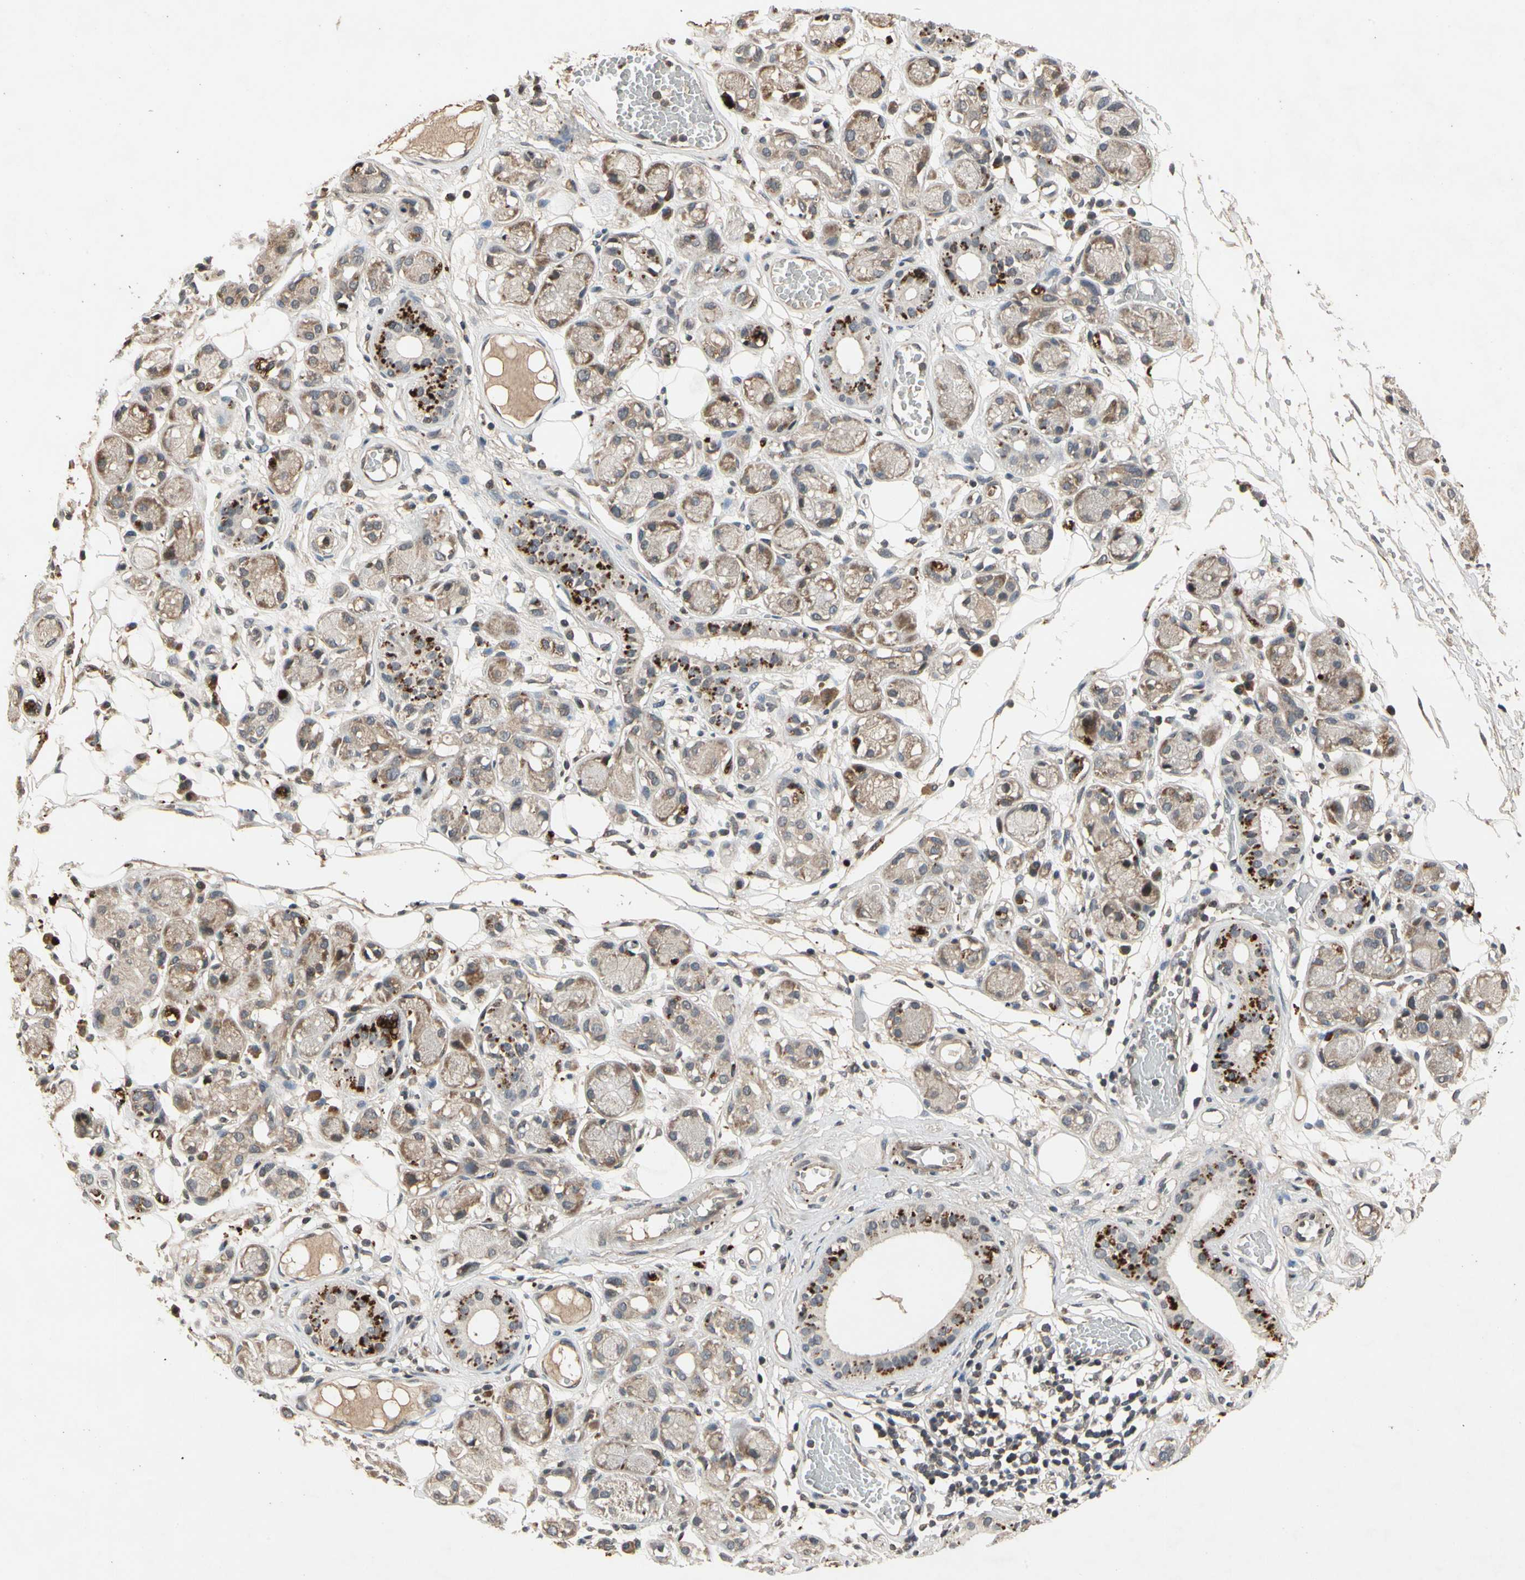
{"staining": {"intensity": "moderate", "quantity": "25%-75%", "location": "cytoplasmic/membranous"}, "tissue": "adipose tissue", "cell_type": "Adipocytes", "image_type": "normal", "snomed": [{"axis": "morphology", "description": "Normal tissue, NOS"}, {"axis": "morphology", "description": "Inflammation, NOS"}, {"axis": "topography", "description": "Vascular tissue"}, {"axis": "topography", "description": "Salivary gland"}], "caption": "A high-resolution histopathology image shows IHC staining of unremarkable adipose tissue, which reveals moderate cytoplasmic/membranous expression in about 25%-75% of adipocytes.", "gene": "DPY19L3", "patient": {"sex": "female", "age": 75}}